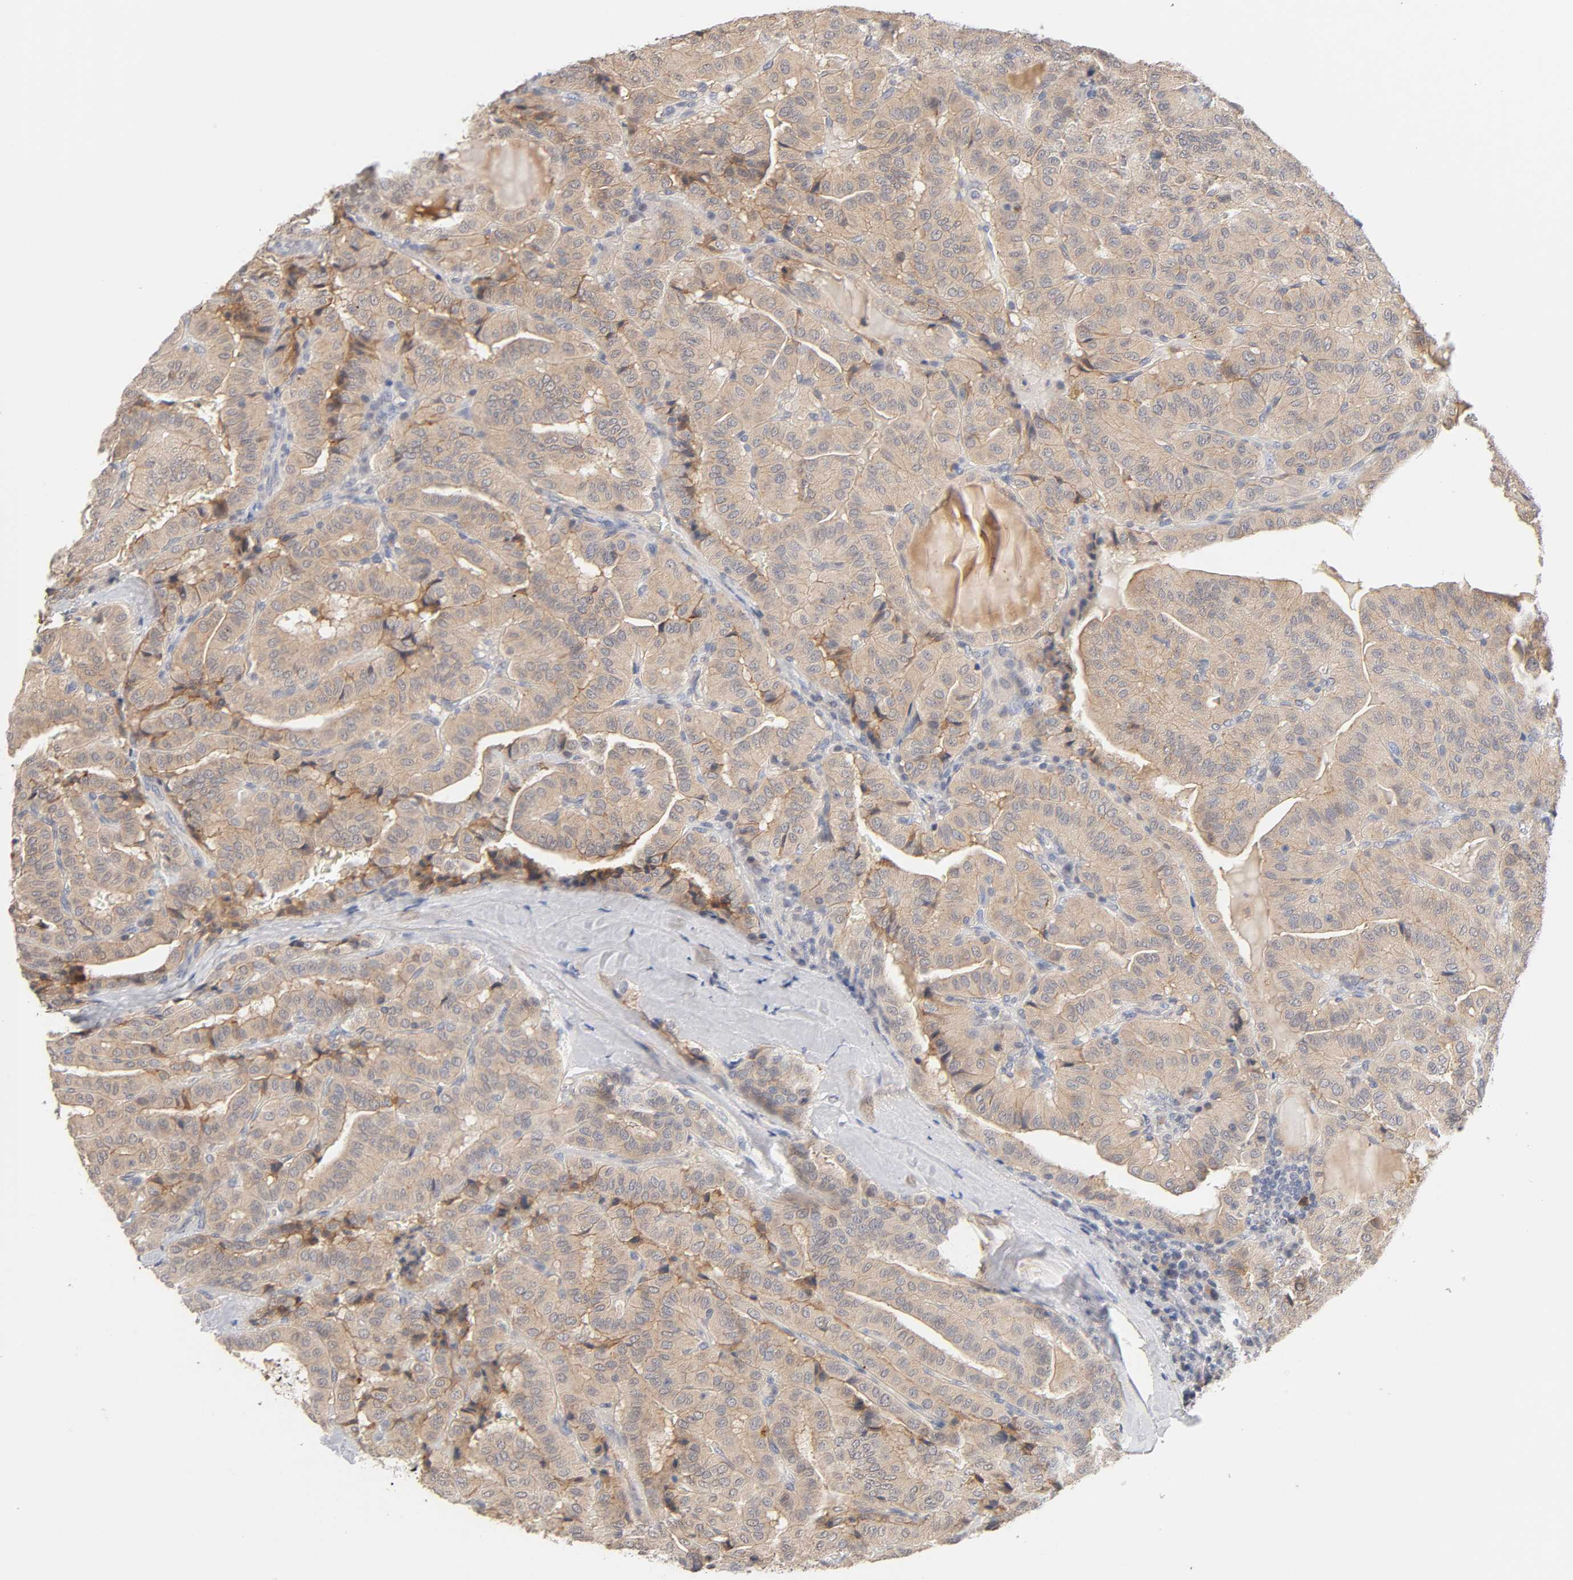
{"staining": {"intensity": "weak", "quantity": ">75%", "location": "cytoplasmic/membranous"}, "tissue": "thyroid cancer", "cell_type": "Tumor cells", "image_type": "cancer", "snomed": [{"axis": "morphology", "description": "Papillary adenocarcinoma, NOS"}, {"axis": "topography", "description": "Thyroid gland"}], "caption": "This photomicrograph exhibits immunohistochemistry (IHC) staining of thyroid cancer (papillary adenocarcinoma), with low weak cytoplasmic/membranous staining in approximately >75% of tumor cells.", "gene": "CXADR", "patient": {"sex": "male", "age": 77}}